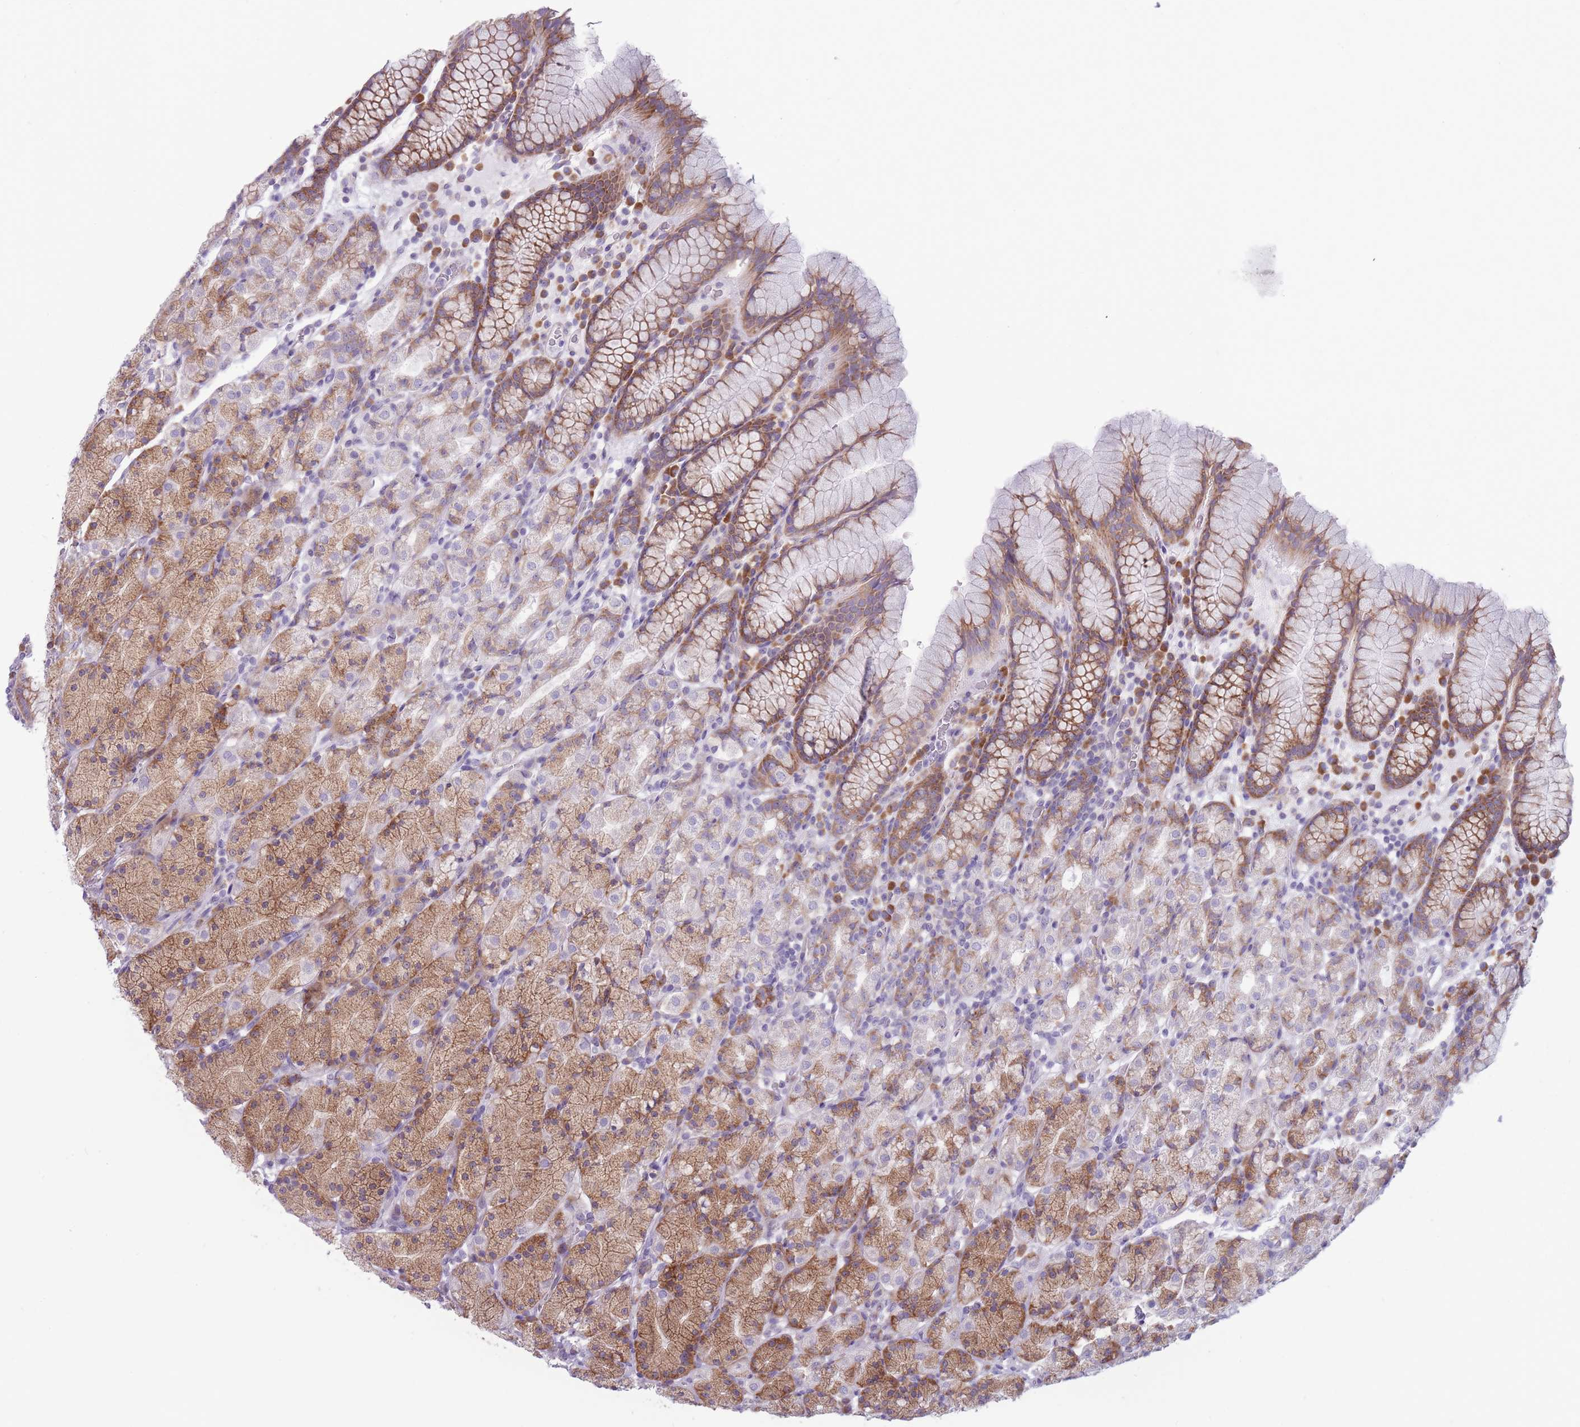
{"staining": {"intensity": "moderate", "quantity": "25%-75%", "location": "cytoplasmic/membranous"}, "tissue": "stomach", "cell_type": "Glandular cells", "image_type": "normal", "snomed": [{"axis": "morphology", "description": "Normal tissue, NOS"}, {"axis": "topography", "description": "Stomach, upper"}, {"axis": "topography", "description": "Stomach"}], "caption": "An IHC histopathology image of benign tissue is shown. Protein staining in brown highlights moderate cytoplasmic/membranous positivity in stomach within glandular cells. The staining was performed using DAB, with brown indicating positive protein expression. Nuclei are stained blue with hematoxylin.", "gene": "RPL18", "patient": {"sex": "male", "age": 62}}